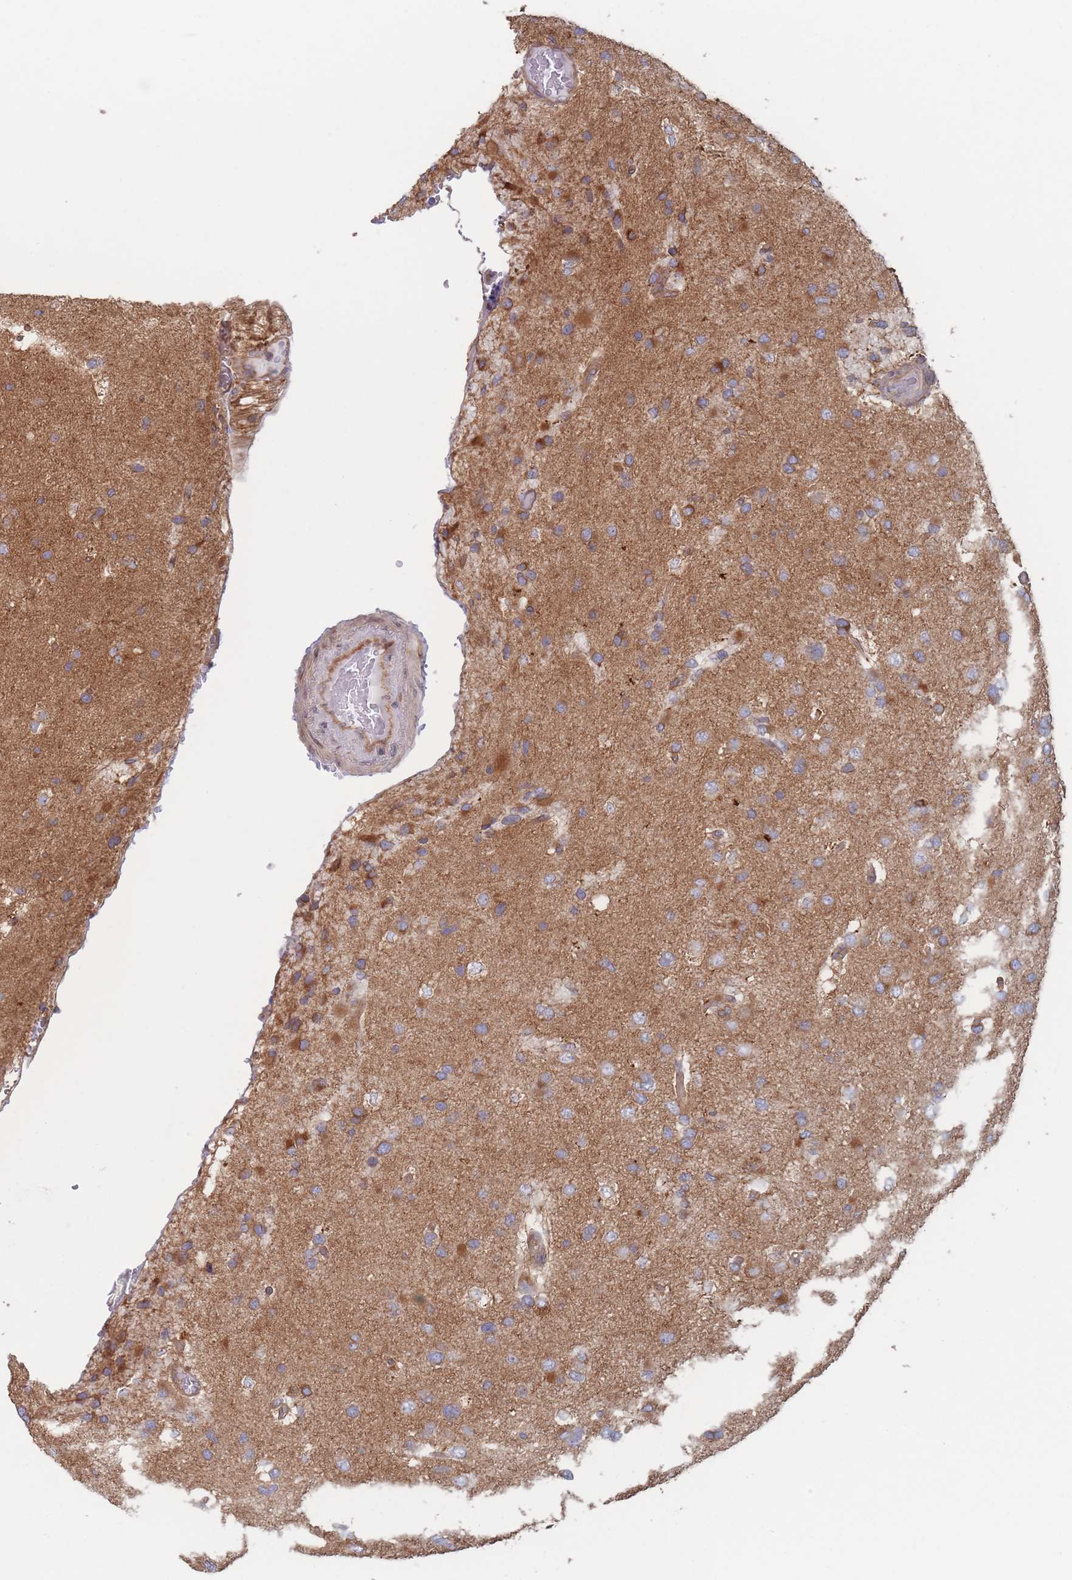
{"staining": {"intensity": "moderate", "quantity": ">75%", "location": "cytoplasmic/membranous"}, "tissue": "glioma", "cell_type": "Tumor cells", "image_type": "cancer", "snomed": [{"axis": "morphology", "description": "Glioma, malignant, High grade"}, {"axis": "topography", "description": "Brain"}], "caption": "Immunohistochemistry histopathology image of malignant glioma (high-grade) stained for a protein (brown), which displays medium levels of moderate cytoplasmic/membranous staining in approximately >75% of tumor cells.", "gene": "KDSR", "patient": {"sex": "male", "age": 53}}